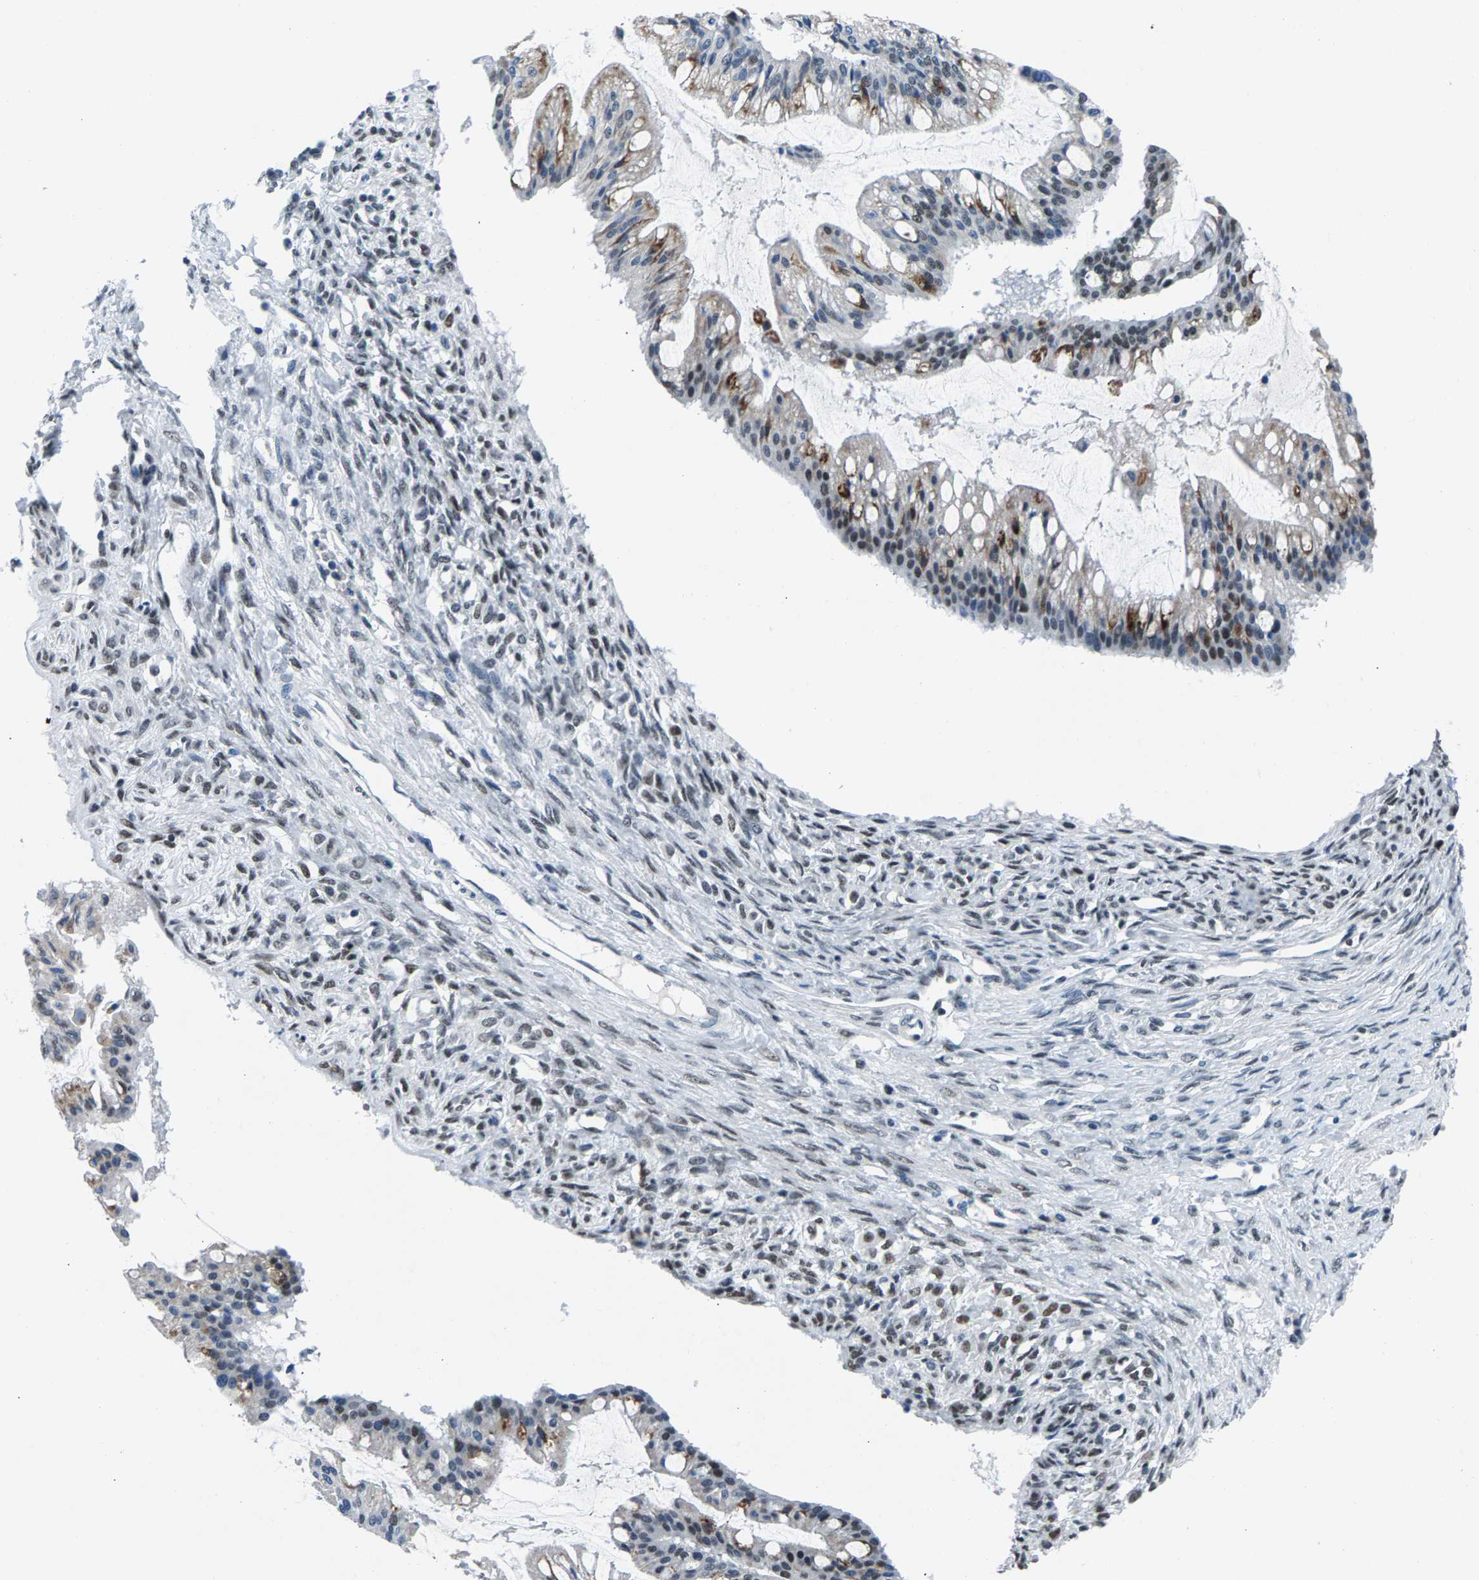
{"staining": {"intensity": "moderate", "quantity": "25%-75%", "location": "cytoplasmic/membranous"}, "tissue": "ovarian cancer", "cell_type": "Tumor cells", "image_type": "cancer", "snomed": [{"axis": "morphology", "description": "Cystadenocarcinoma, mucinous, NOS"}, {"axis": "topography", "description": "Ovary"}], "caption": "Immunohistochemistry (IHC) staining of mucinous cystadenocarcinoma (ovarian), which shows medium levels of moderate cytoplasmic/membranous expression in about 25%-75% of tumor cells indicating moderate cytoplasmic/membranous protein positivity. The staining was performed using DAB (3,3'-diaminobenzidine) (brown) for protein detection and nuclei were counterstained in hematoxylin (blue).", "gene": "ATF2", "patient": {"sex": "female", "age": 73}}